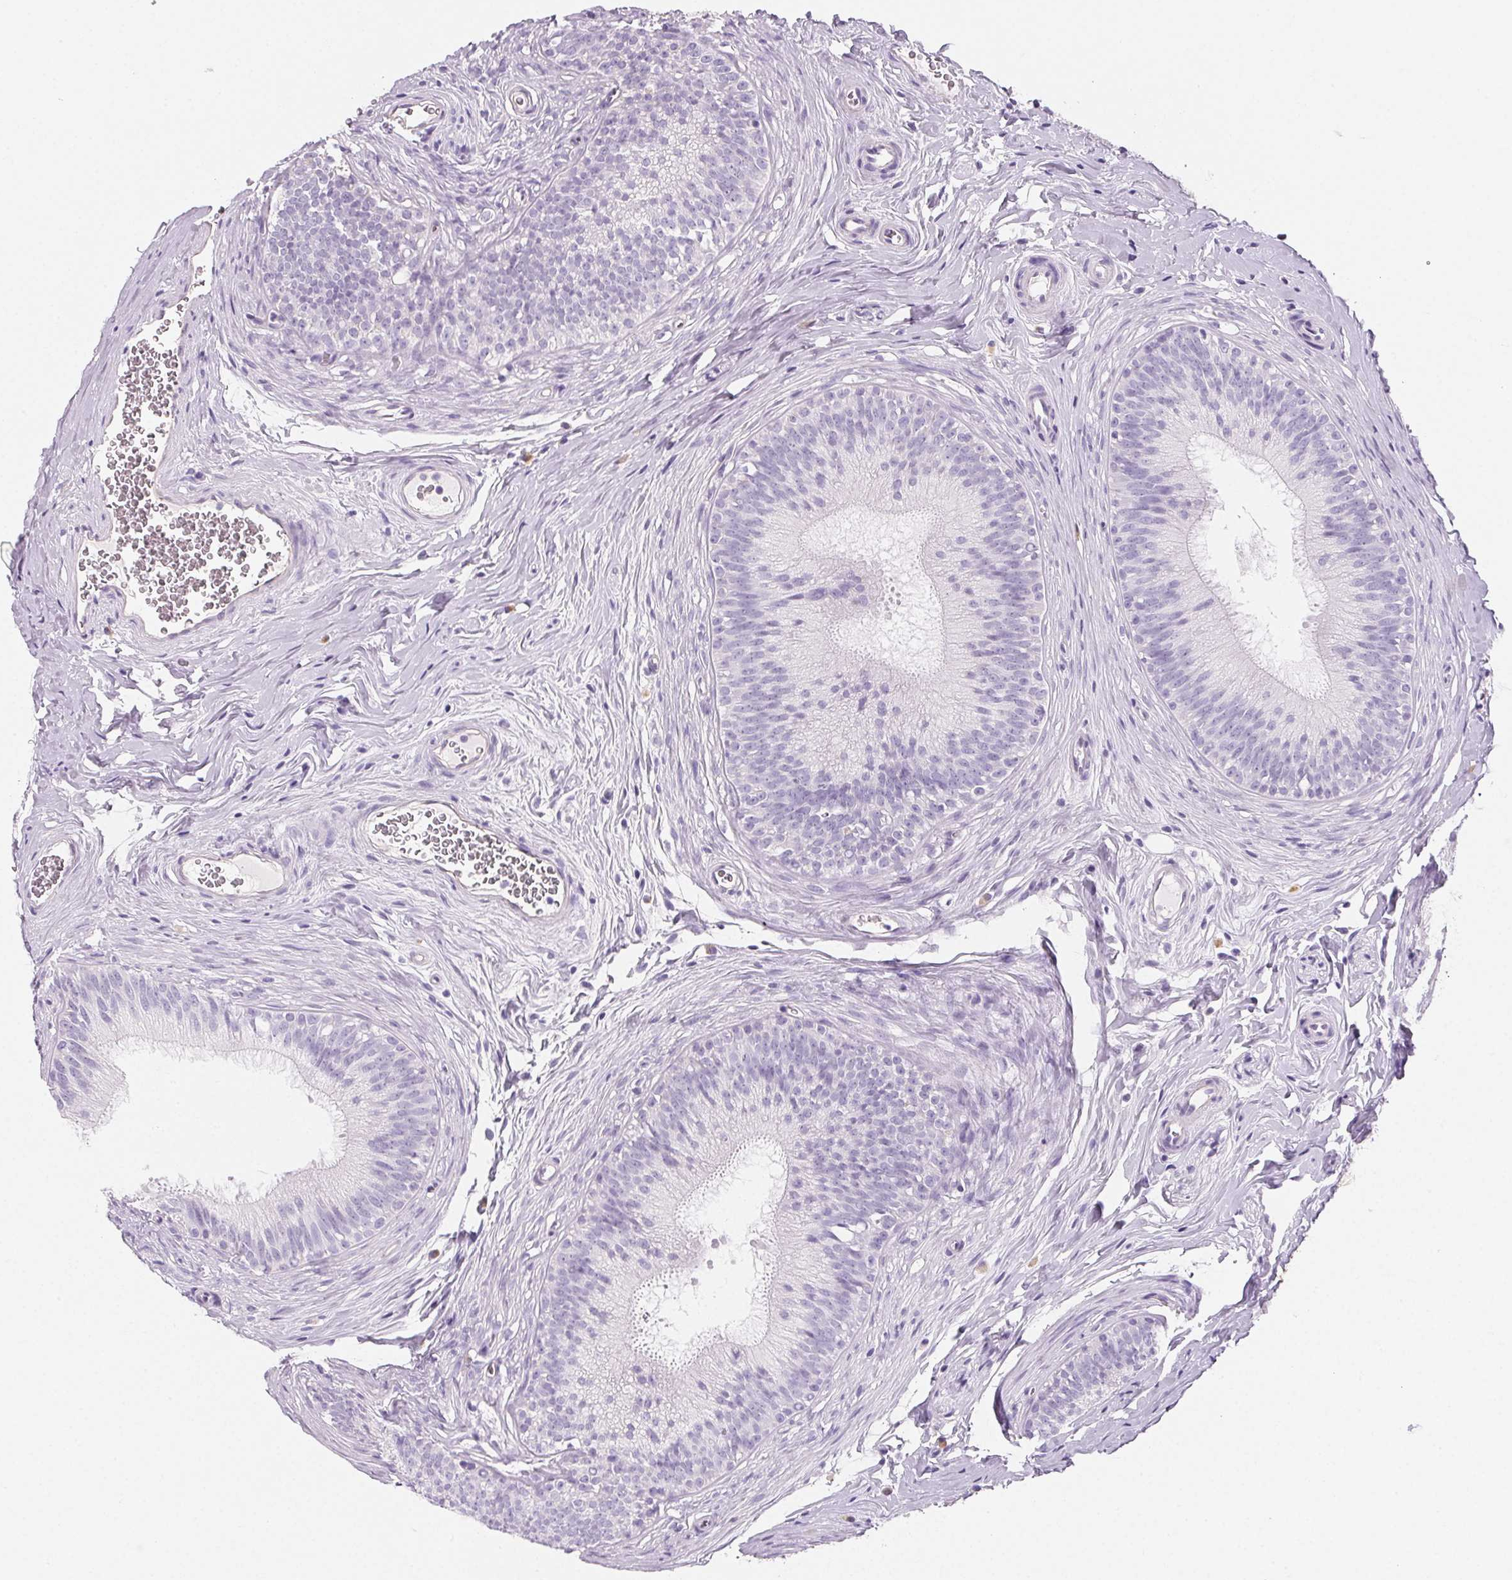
{"staining": {"intensity": "negative", "quantity": "none", "location": "none"}, "tissue": "epididymis", "cell_type": "Glandular cells", "image_type": "normal", "snomed": [{"axis": "morphology", "description": "Normal tissue, NOS"}, {"axis": "topography", "description": "Epididymis"}], "caption": "Immunohistochemical staining of unremarkable human epididymis exhibits no significant positivity in glandular cells.", "gene": "PRSS1", "patient": {"sex": "male", "age": 24}}